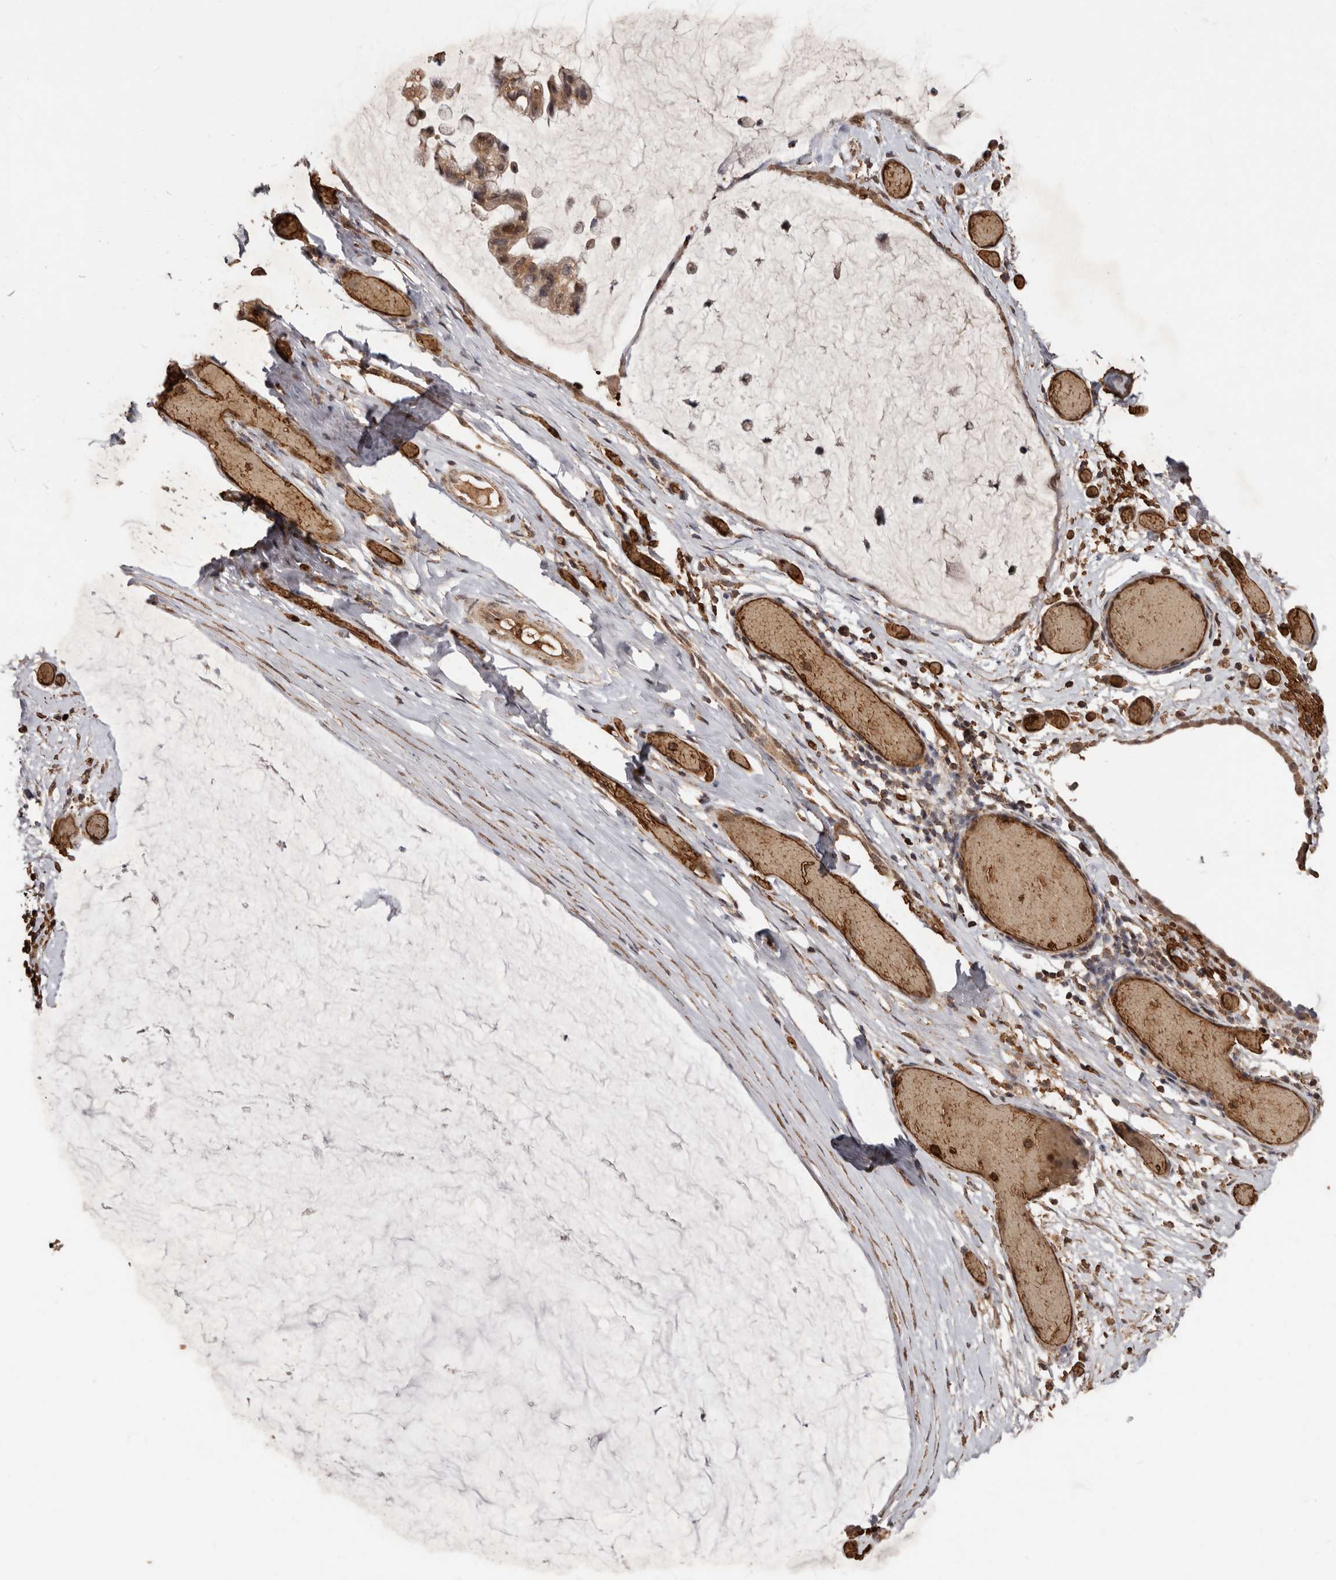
{"staining": {"intensity": "moderate", "quantity": ">75%", "location": "cytoplasmic/membranous,nuclear"}, "tissue": "ovarian cancer", "cell_type": "Tumor cells", "image_type": "cancer", "snomed": [{"axis": "morphology", "description": "Cystadenocarcinoma, mucinous, NOS"}, {"axis": "topography", "description": "Ovary"}], "caption": "An immunohistochemistry (IHC) photomicrograph of neoplastic tissue is shown. Protein staining in brown highlights moderate cytoplasmic/membranous and nuclear positivity in ovarian cancer (mucinous cystadenocarcinoma) within tumor cells.", "gene": "GRAMD2A", "patient": {"sex": "female", "age": 39}}